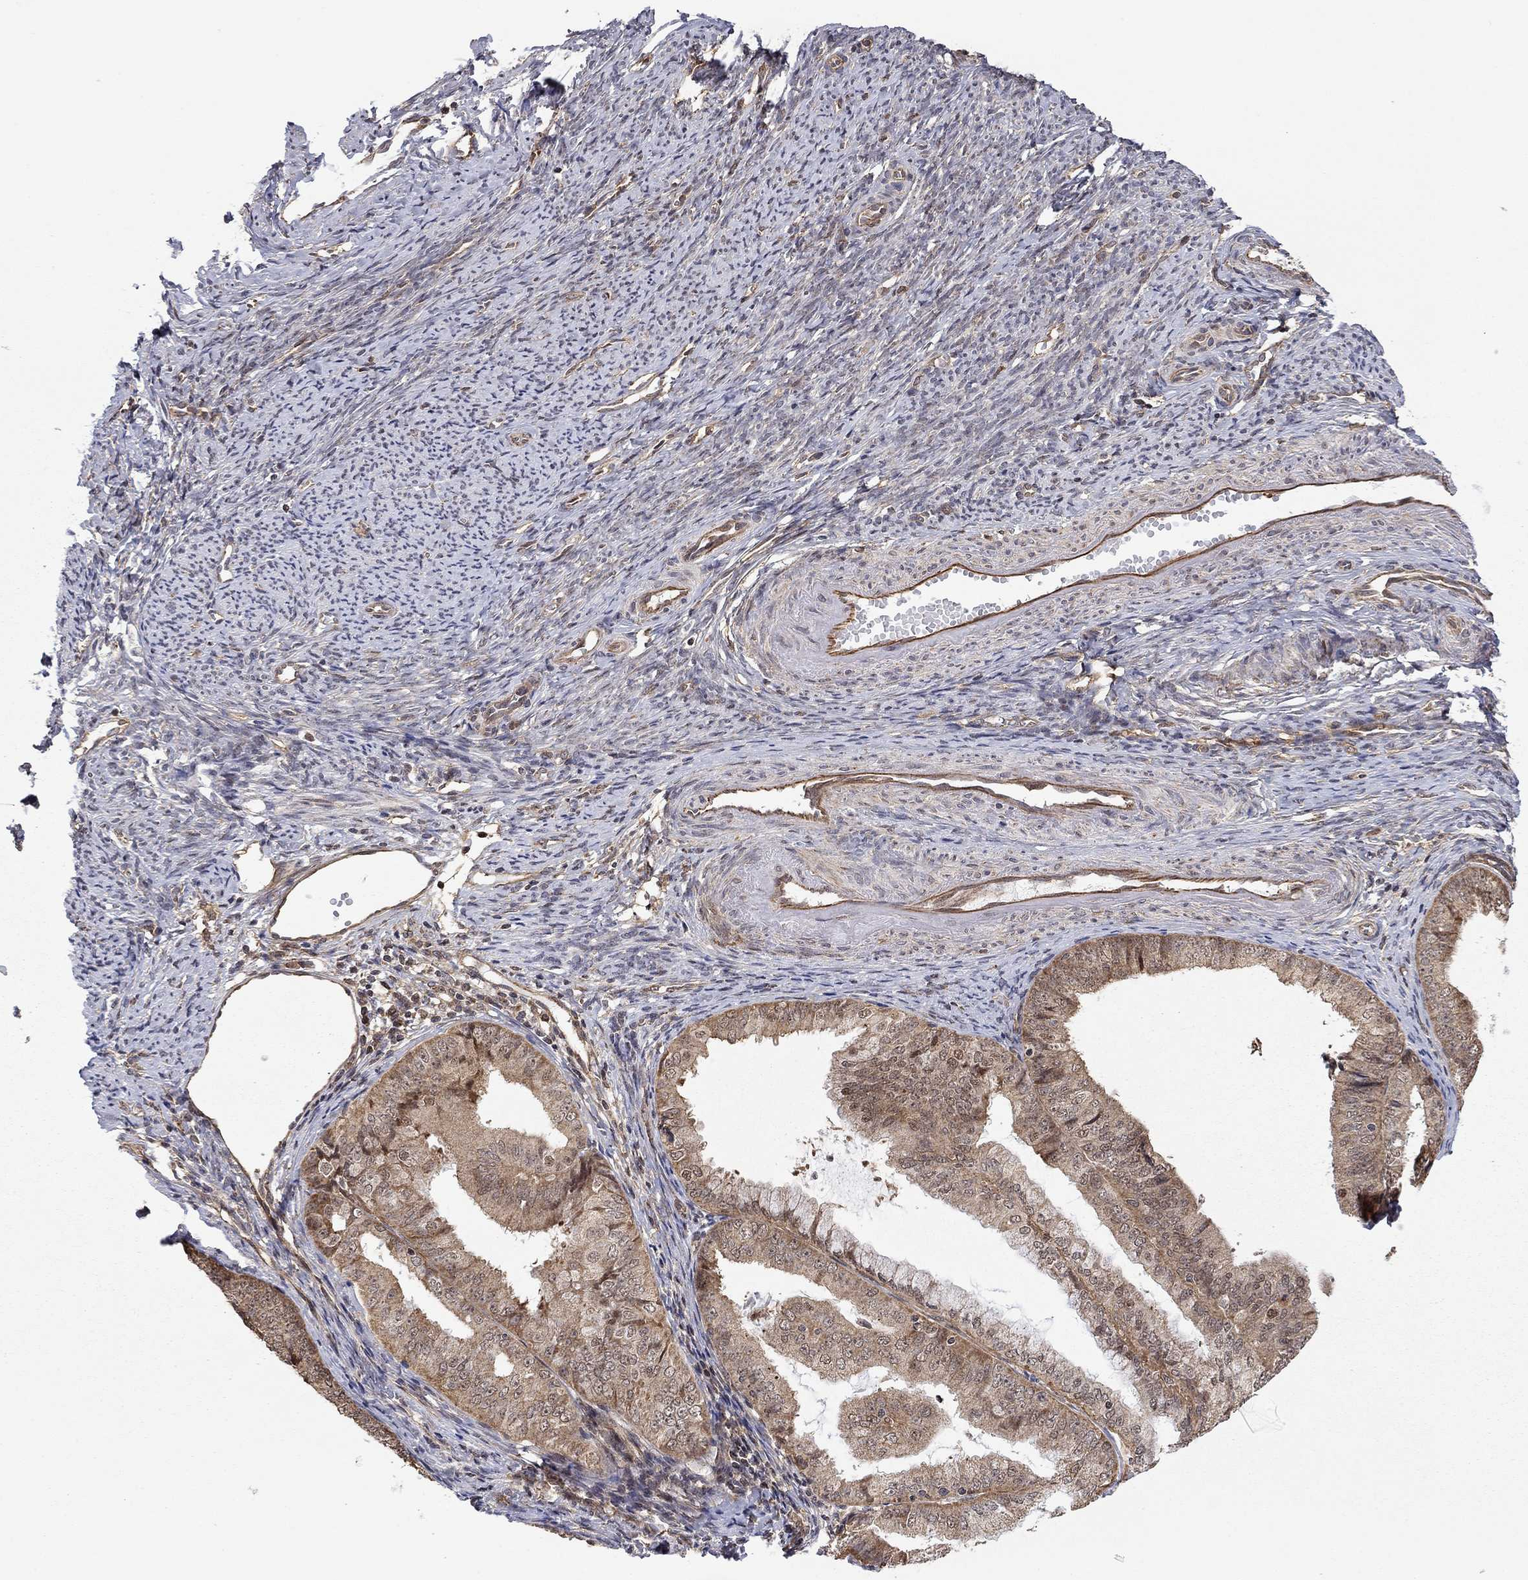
{"staining": {"intensity": "moderate", "quantity": ">75%", "location": "cytoplasmic/membranous"}, "tissue": "endometrial cancer", "cell_type": "Tumor cells", "image_type": "cancer", "snomed": [{"axis": "morphology", "description": "Adenocarcinoma, NOS"}, {"axis": "topography", "description": "Endometrium"}], "caption": "Immunohistochemistry (DAB) staining of human endometrial cancer shows moderate cytoplasmic/membranous protein positivity in about >75% of tumor cells.", "gene": "TDP1", "patient": {"sex": "female", "age": 63}}